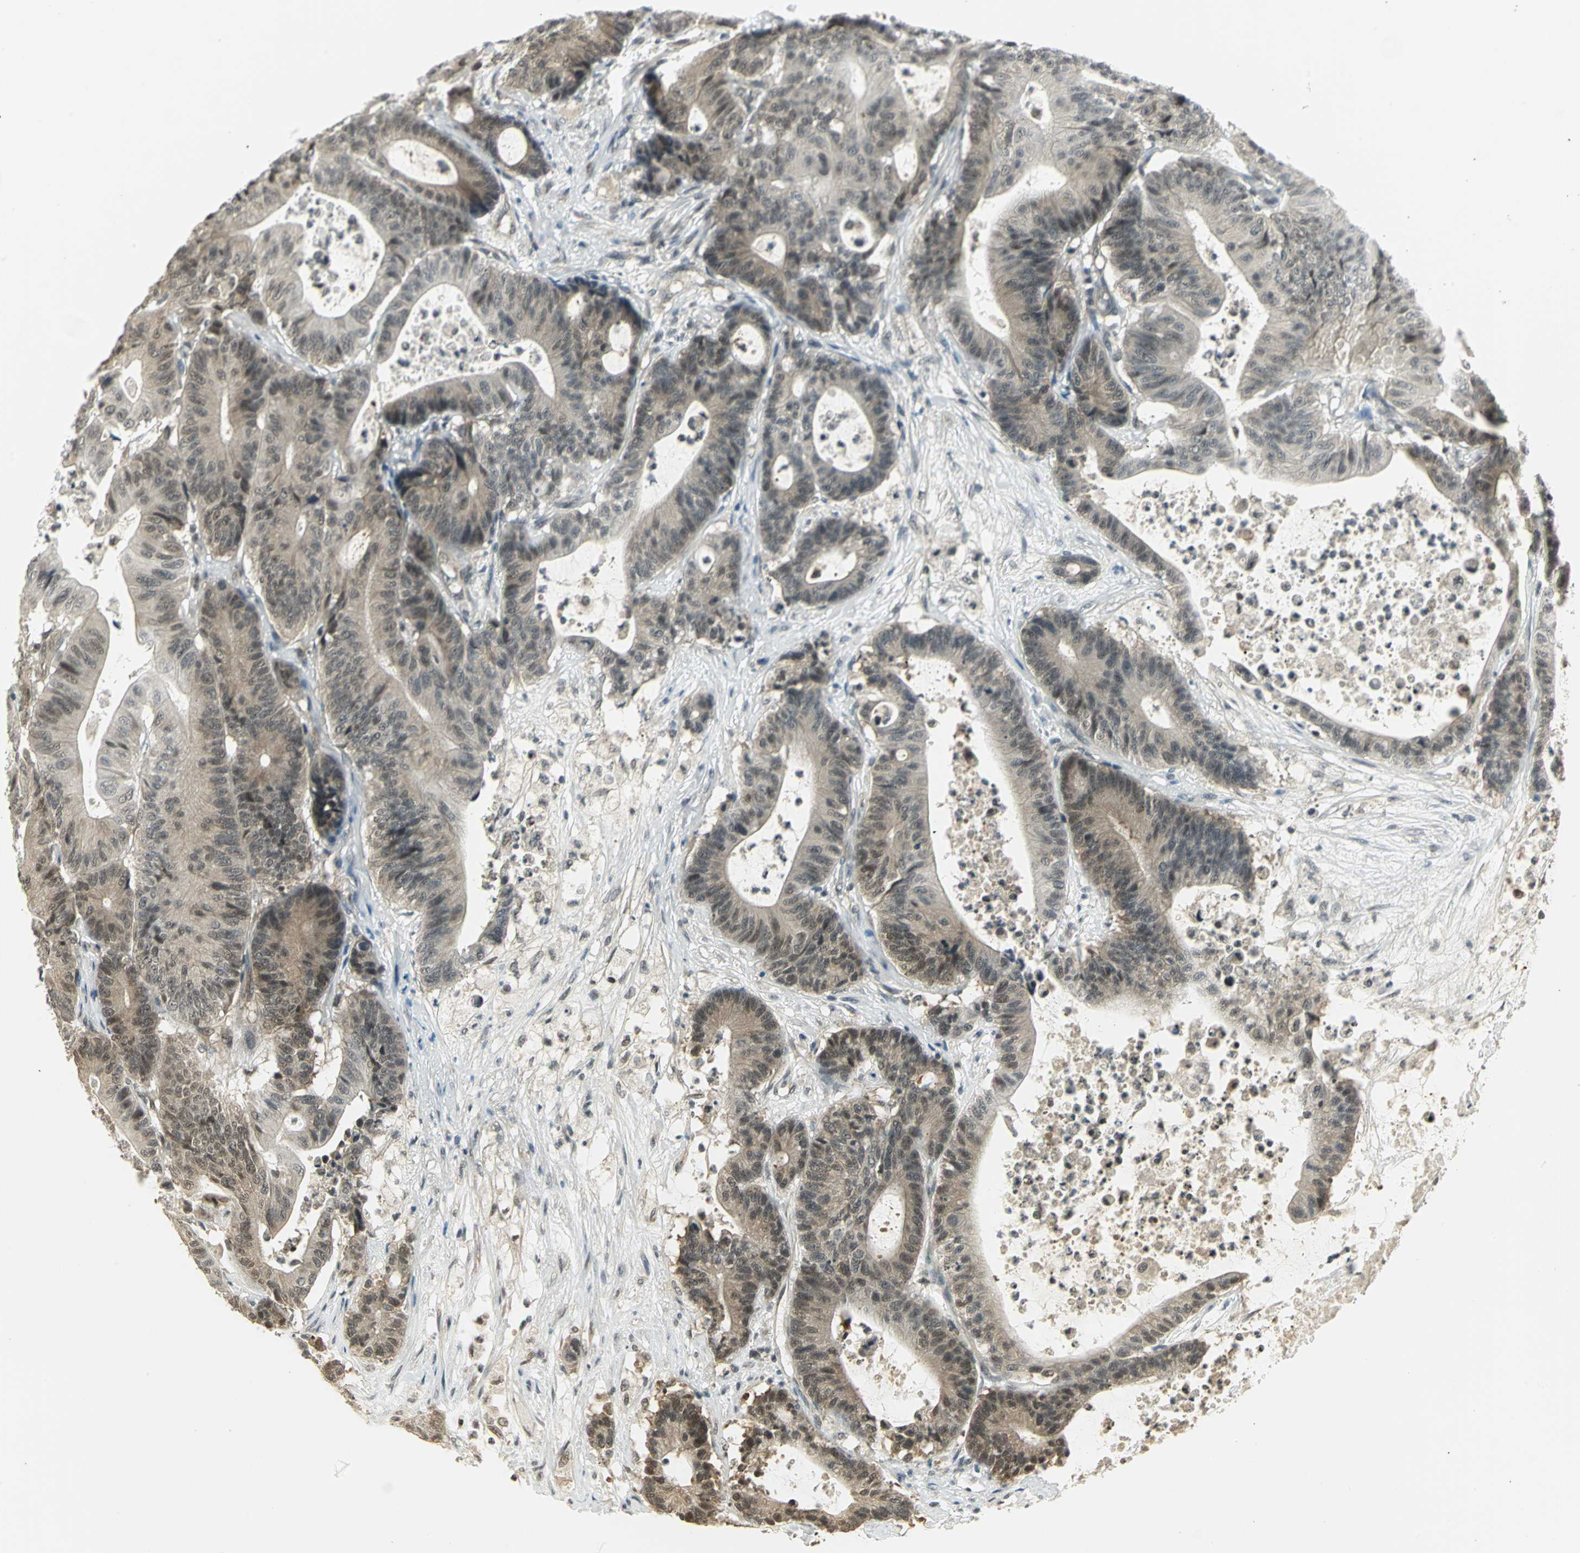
{"staining": {"intensity": "weak", "quantity": ">75%", "location": "cytoplasmic/membranous"}, "tissue": "colorectal cancer", "cell_type": "Tumor cells", "image_type": "cancer", "snomed": [{"axis": "morphology", "description": "Adenocarcinoma, NOS"}, {"axis": "topography", "description": "Colon"}], "caption": "Colorectal cancer (adenocarcinoma) tissue reveals weak cytoplasmic/membranous expression in approximately >75% of tumor cells", "gene": "CDC34", "patient": {"sex": "female", "age": 84}}